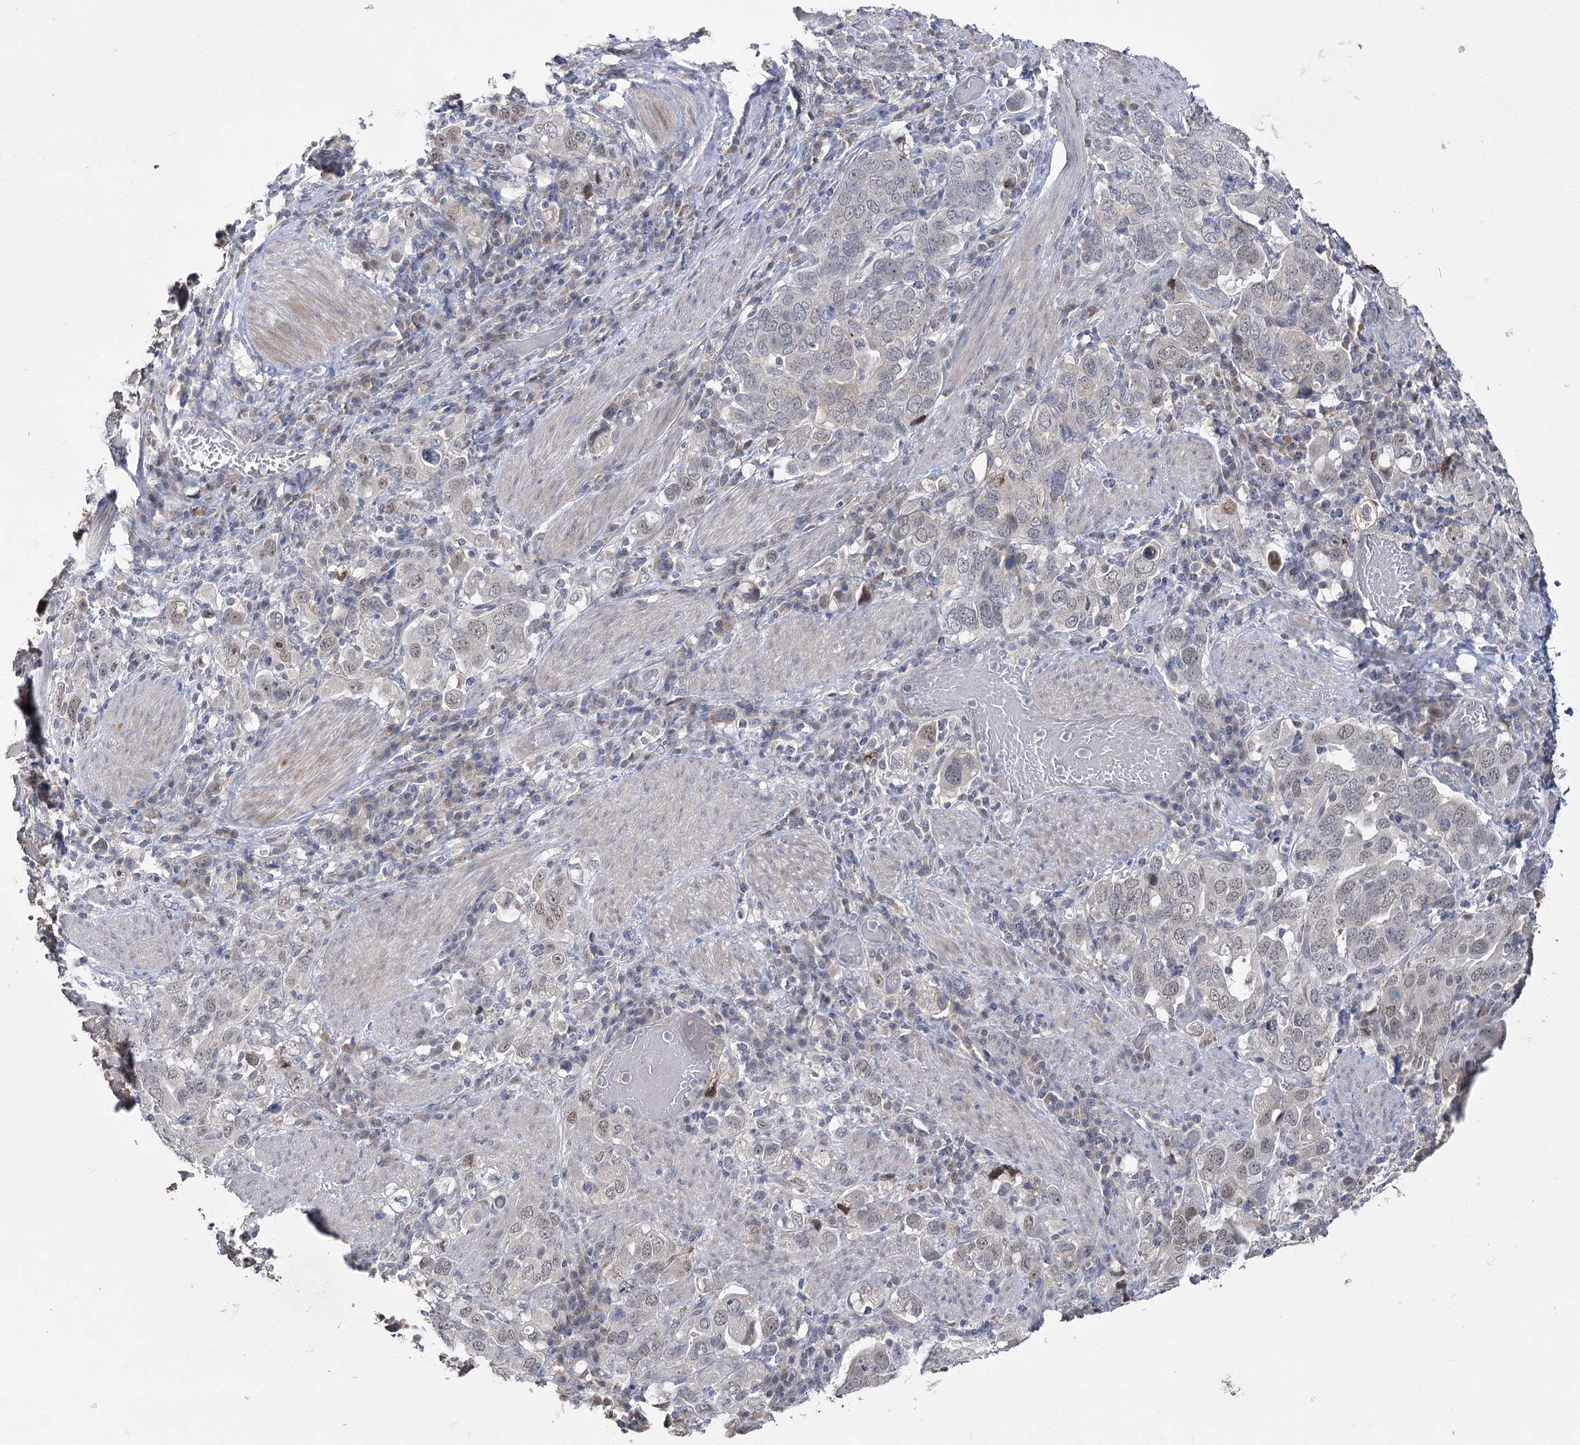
{"staining": {"intensity": "weak", "quantity": "<25%", "location": "cytoplasmic/membranous,nuclear"}, "tissue": "stomach cancer", "cell_type": "Tumor cells", "image_type": "cancer", "snomed": [{"axis": "morphology", "description": "Adenocarcinoma, NOS"}, {"axis": "topography", "description": "Stomach, upper"}], "caption": "High power microscopy histopathology image of an immunohistochemistry (IHC) histopathology image of stomach cancer, revealing no significant expression in tumor cells. (DAB IHC, high magnification).", "gene": "PHYHIPL", "patient": {"sex": "male", "age": 62}}